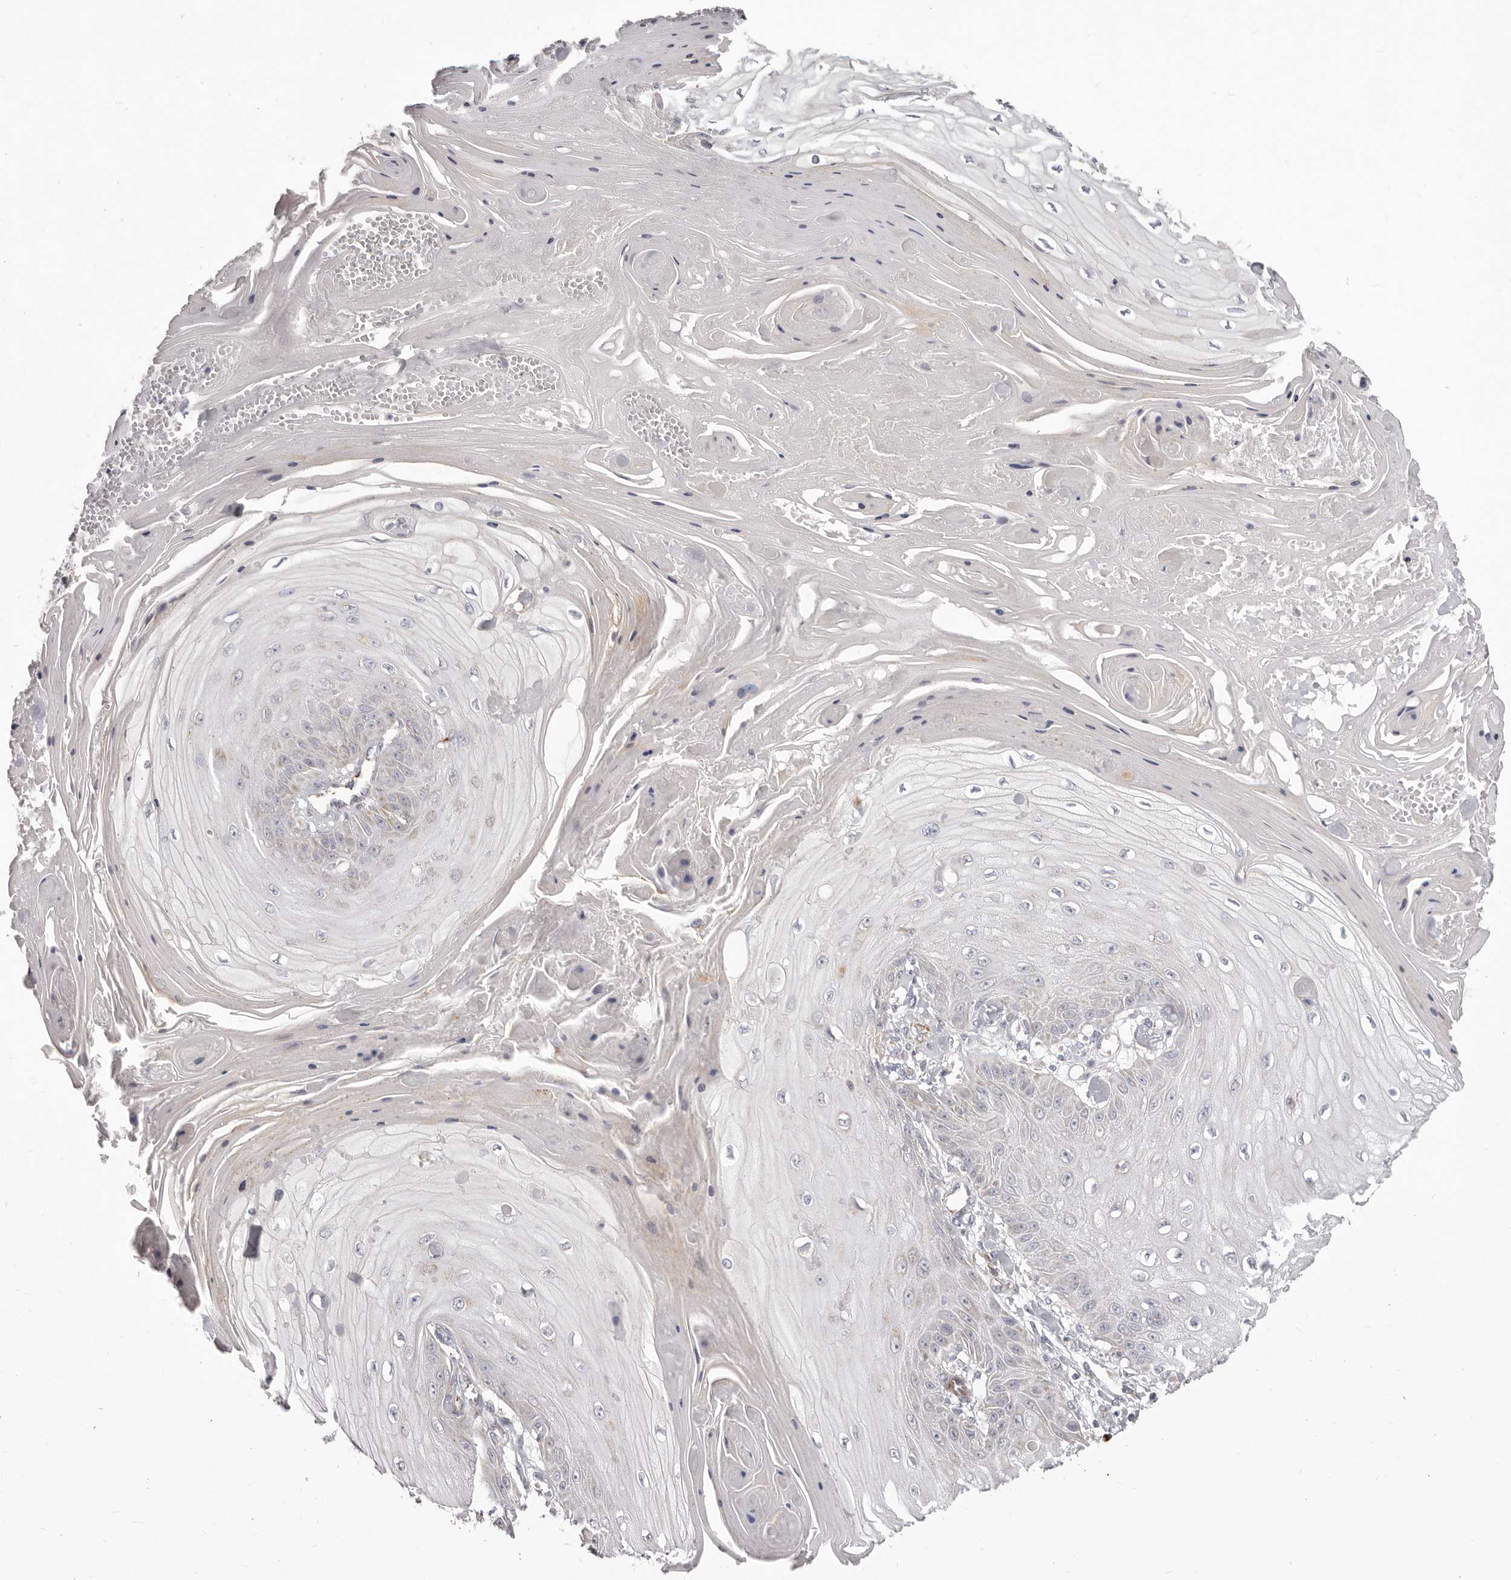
{"staining": {"intensity": "negative", "quantity": "none", "location": "none"}, "tissue": "skin cancer", "cell_type": "Tumor cells", "image_type": "cancer", "snomed": [{"axis": "morphology", "description": "Squamous cell carcinoma, NOS"}, {"axis": "topography", "description": "Skin"}], "caption": "This image is of skin cancer (squamous cell carcinoma) stained with IHC to label a protein in brown with the nuclei are counter-stained blue. There is no expression in tumor cells.", "gene": "PRMT2", "patient": {"sex": "male", "age": 74}}